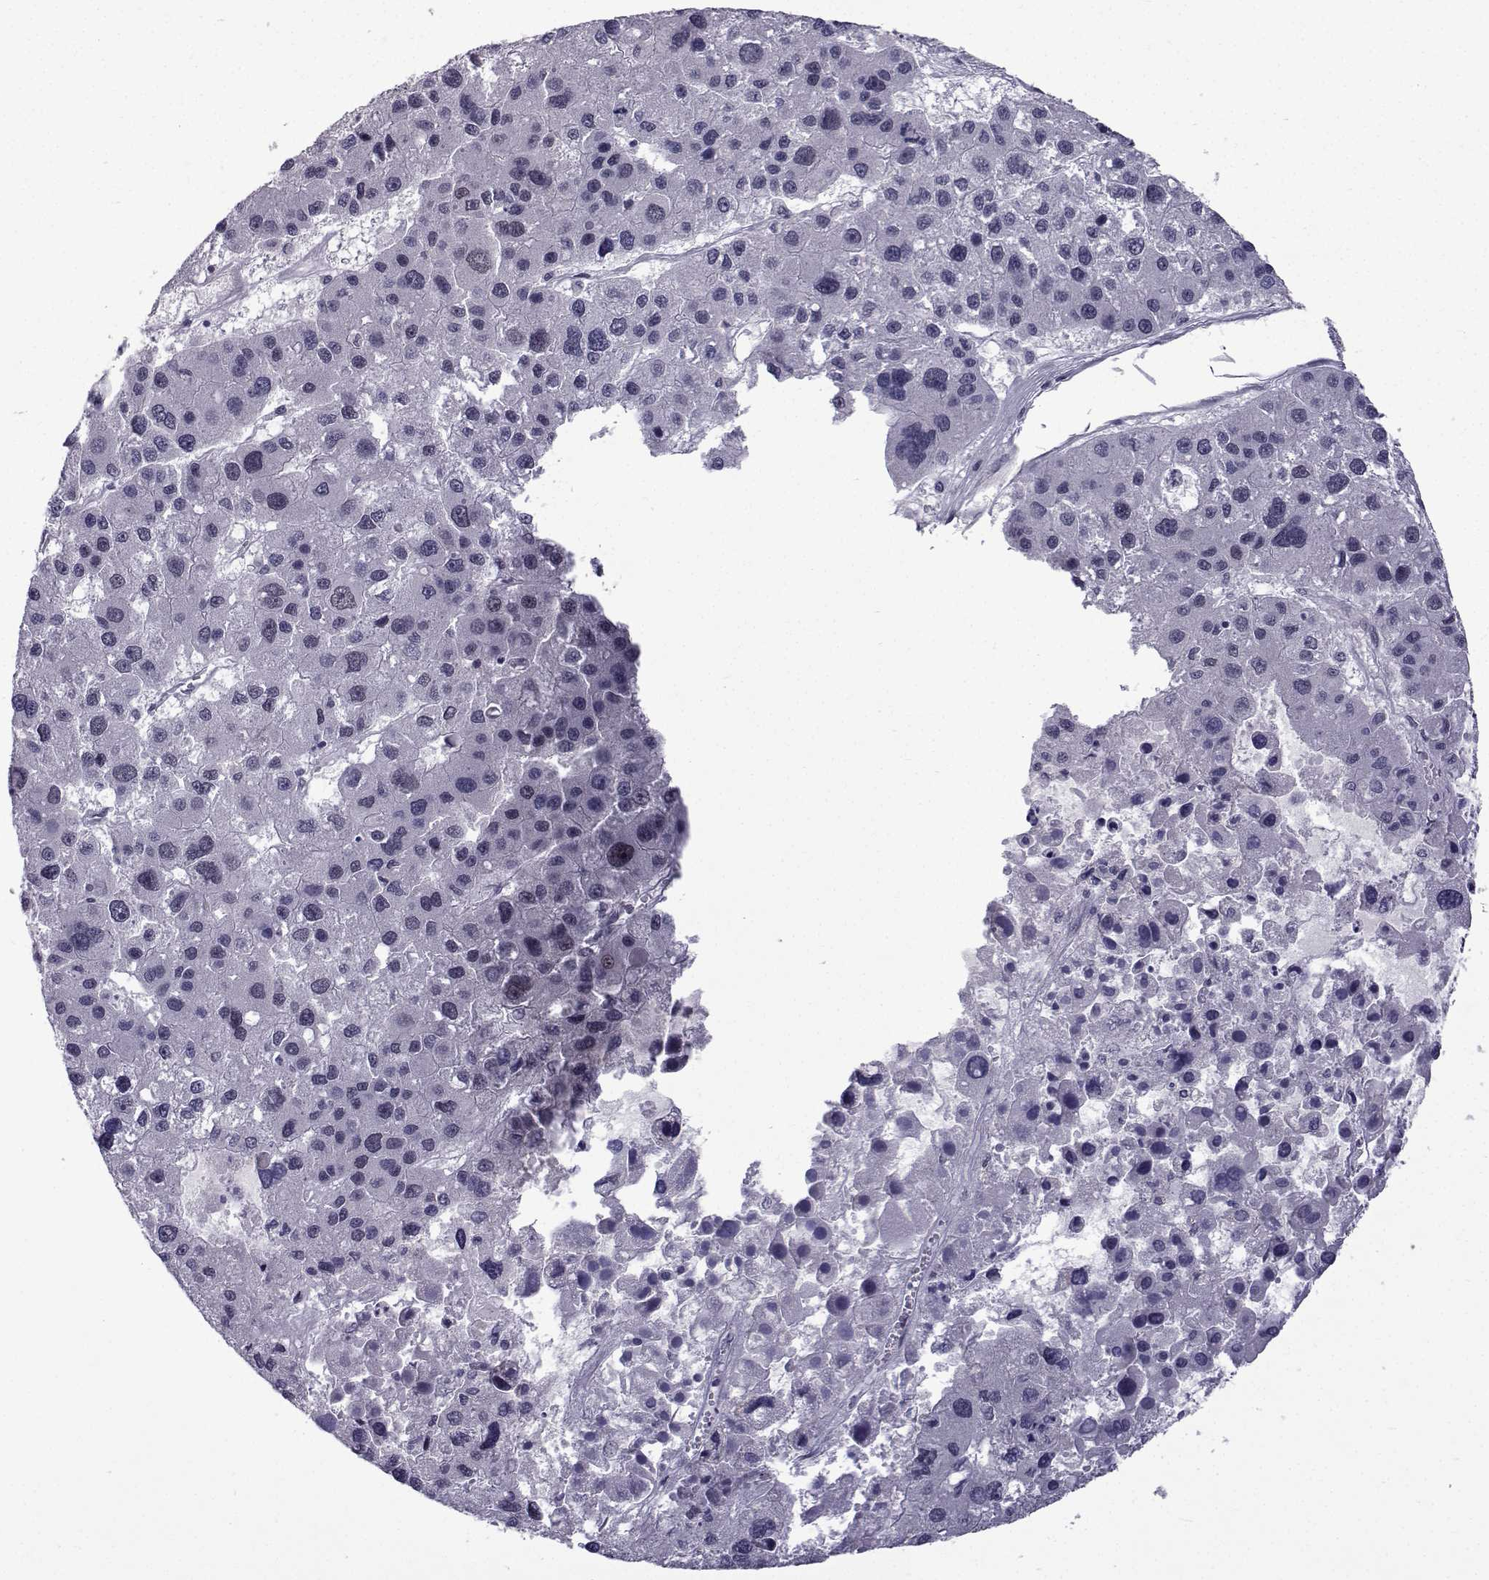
{"staining": {"intensity": "negative", "quantity": "none", "location": "none"}, "tissue": "liver cancer", "cell_type": "Tumor cells", "image_type": "cancer", "snomed": [{"axis": "morphology", "description": "Carcinoma, Hepatocellular, NOS"}, {"axis": "topography", "description": "Liver"}], "caption": "High power microscopy histopathology image of an immunohistochemistry image of liver cancer, revealing no significant expression in tumor cells. Nuclei are stained in blue.", "gene": "RBM24", "patient": {"sex": "male", "age": 73}}